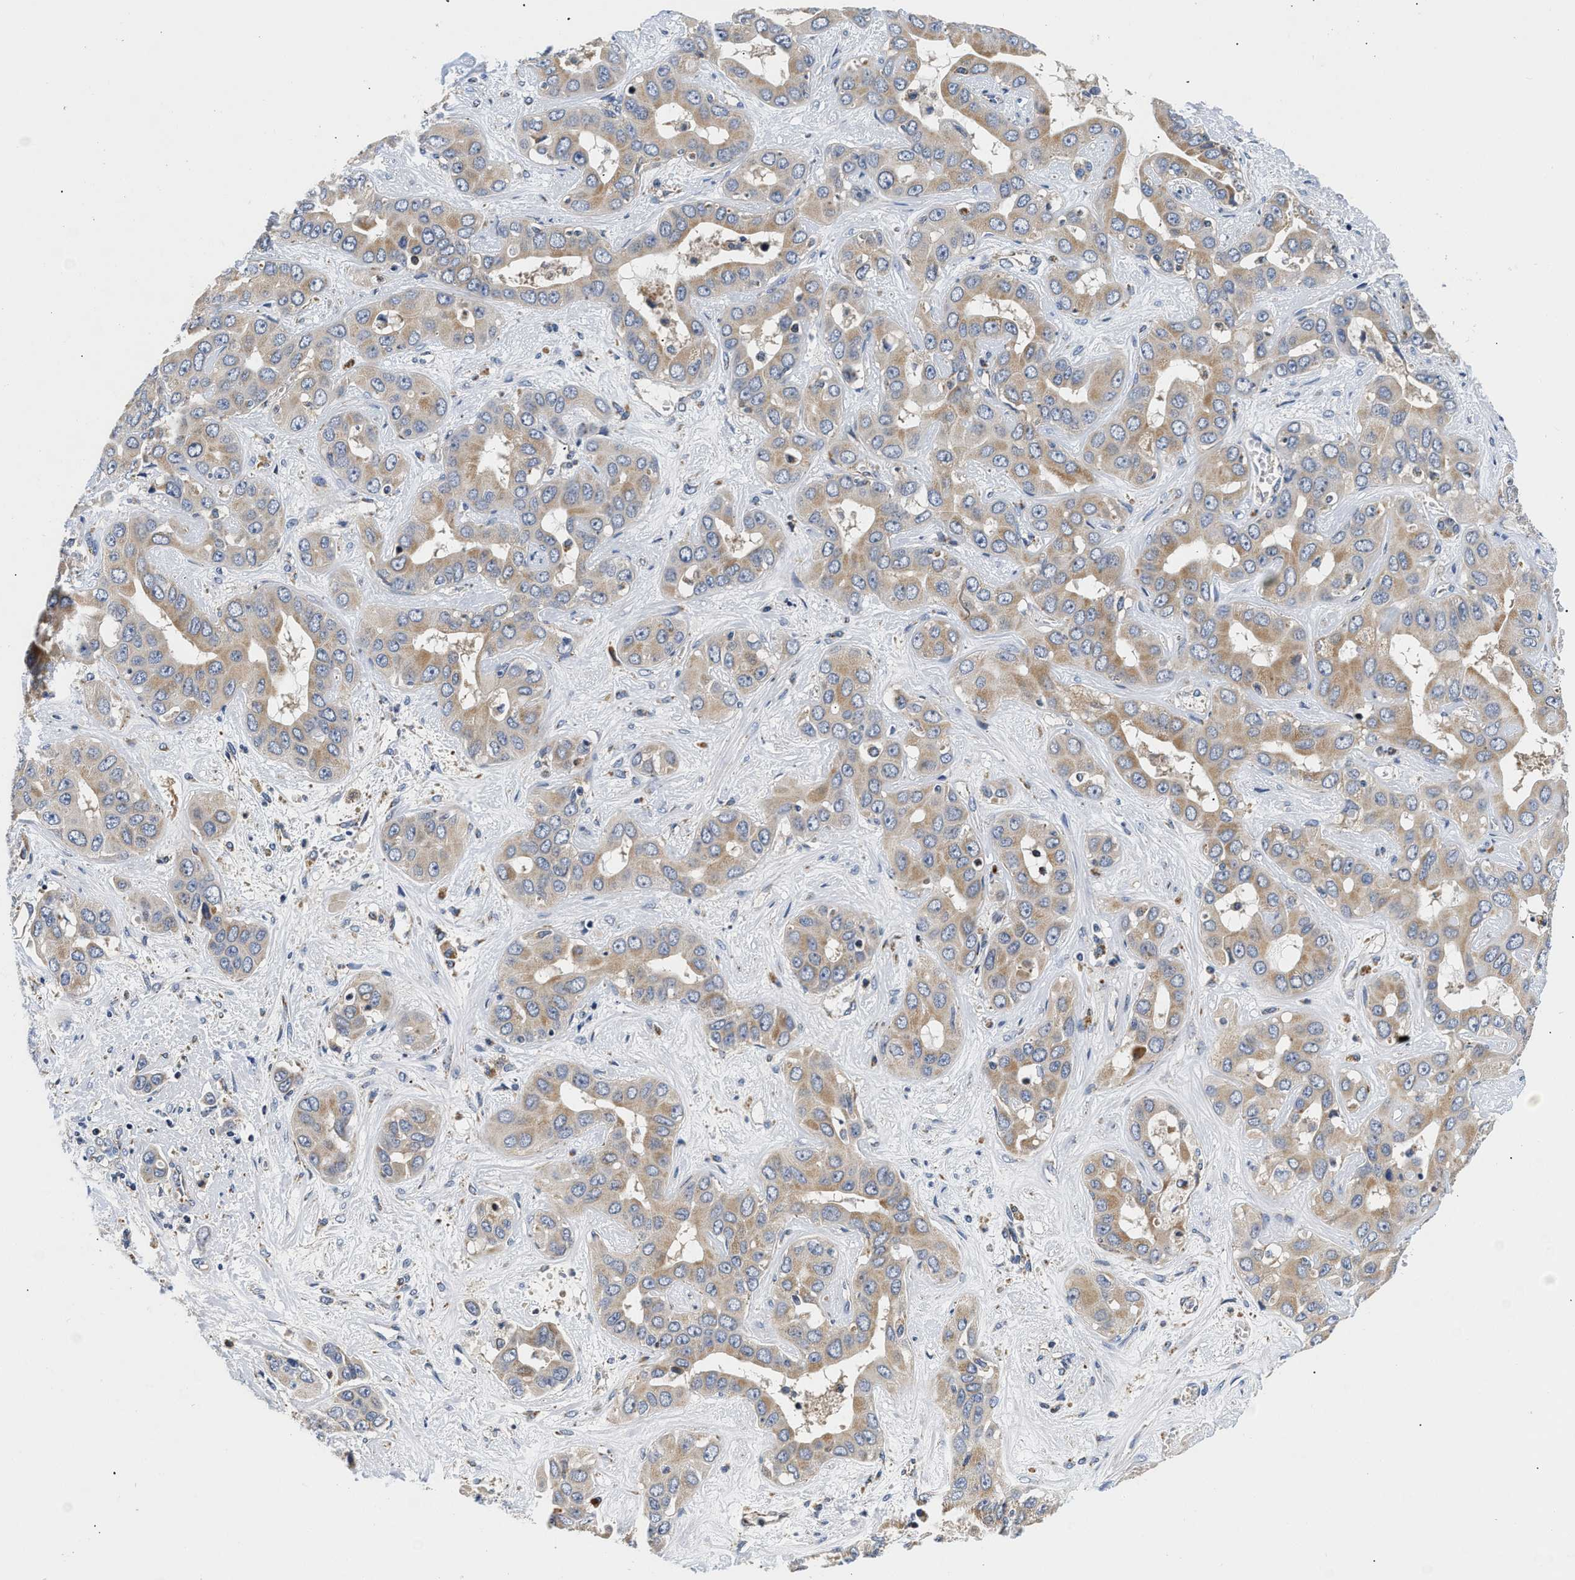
{"staining": {"intensity": "moderate", "quantity": ">75%", "location": "cytoplasmic/membranous"}, "tissue": "liver cancer", "cell_type": "Tumor cells", "image_type": "cancer", "snomed": [{"axis": "morphology", "description": "Cholangiocarcinoma"}, {"axis": "topography", "description": "Liver"}], "caption": "The image displays a brown stain indicating the presence of a protein in the cytoplasmic/membranous of tumor cells in cholangiocarcinoma (liver).", "gene": "PDP1", "patient": {"sex": "female", "age": 52}}